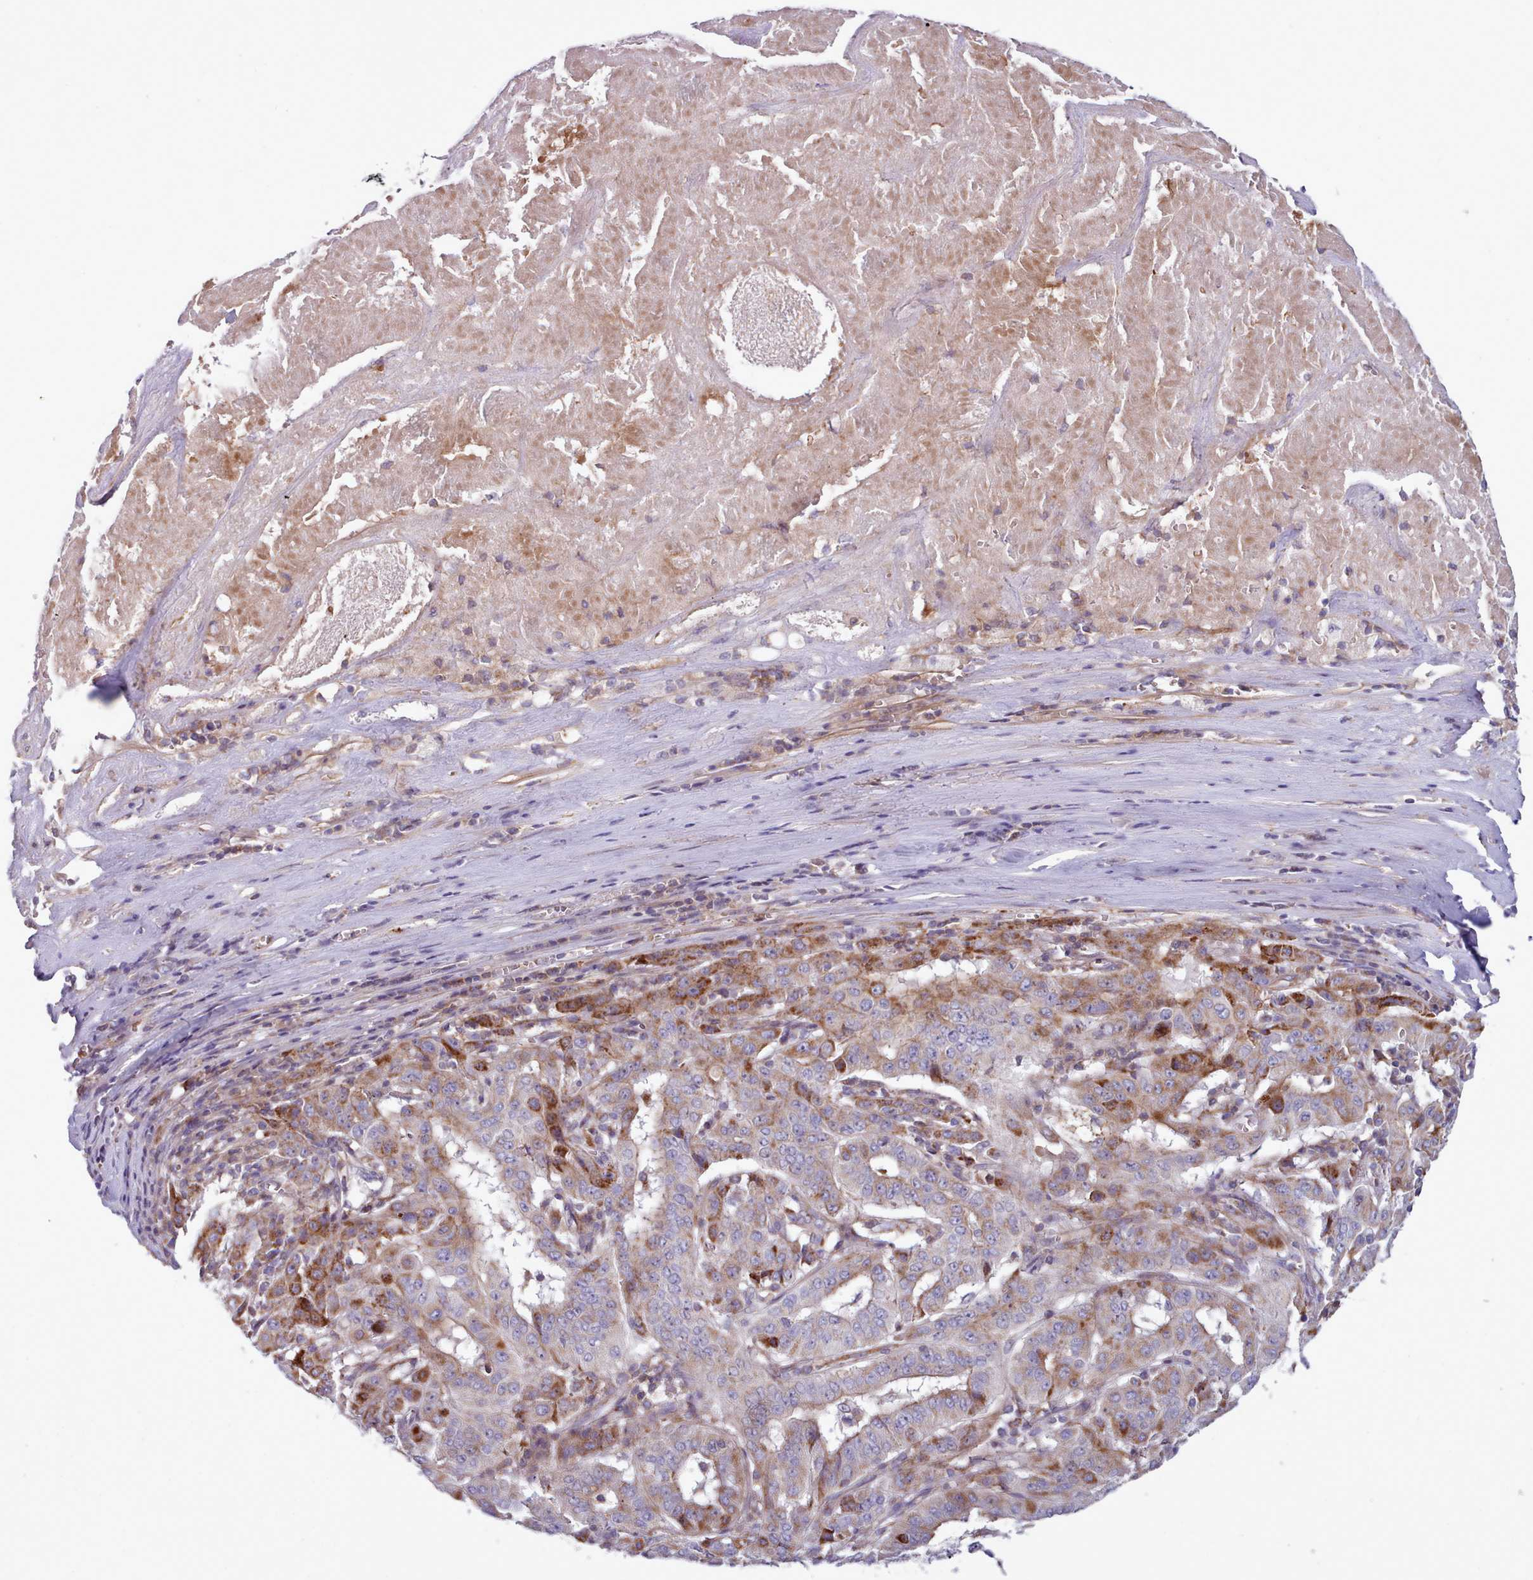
{"staining": {"intensity": "moderate", "quantity": "25%-75%", "location": "cytoplasmic/membranous"}, "tissue": "pancreatic cancer", "cell_type": "Tumor cells", "image_type": "cancer", "snomed": [{"axis": "morphology", "description": "Adenocarcinoma, NOS"}, {"axis": "topography", "description": "Pancreas"}], "caption": "Immunohistochemistry (DAB) staining of human pancreatic cancer (adenocarcinoma) exhibits moderate cytoplasmic/membranous protein expression in approximately 25%-75% of tumor cells. (IHC, brightfield microscopy, high magnification).", "gene": "TENT4B", "patient": {"sex": "male", "age": 63}}